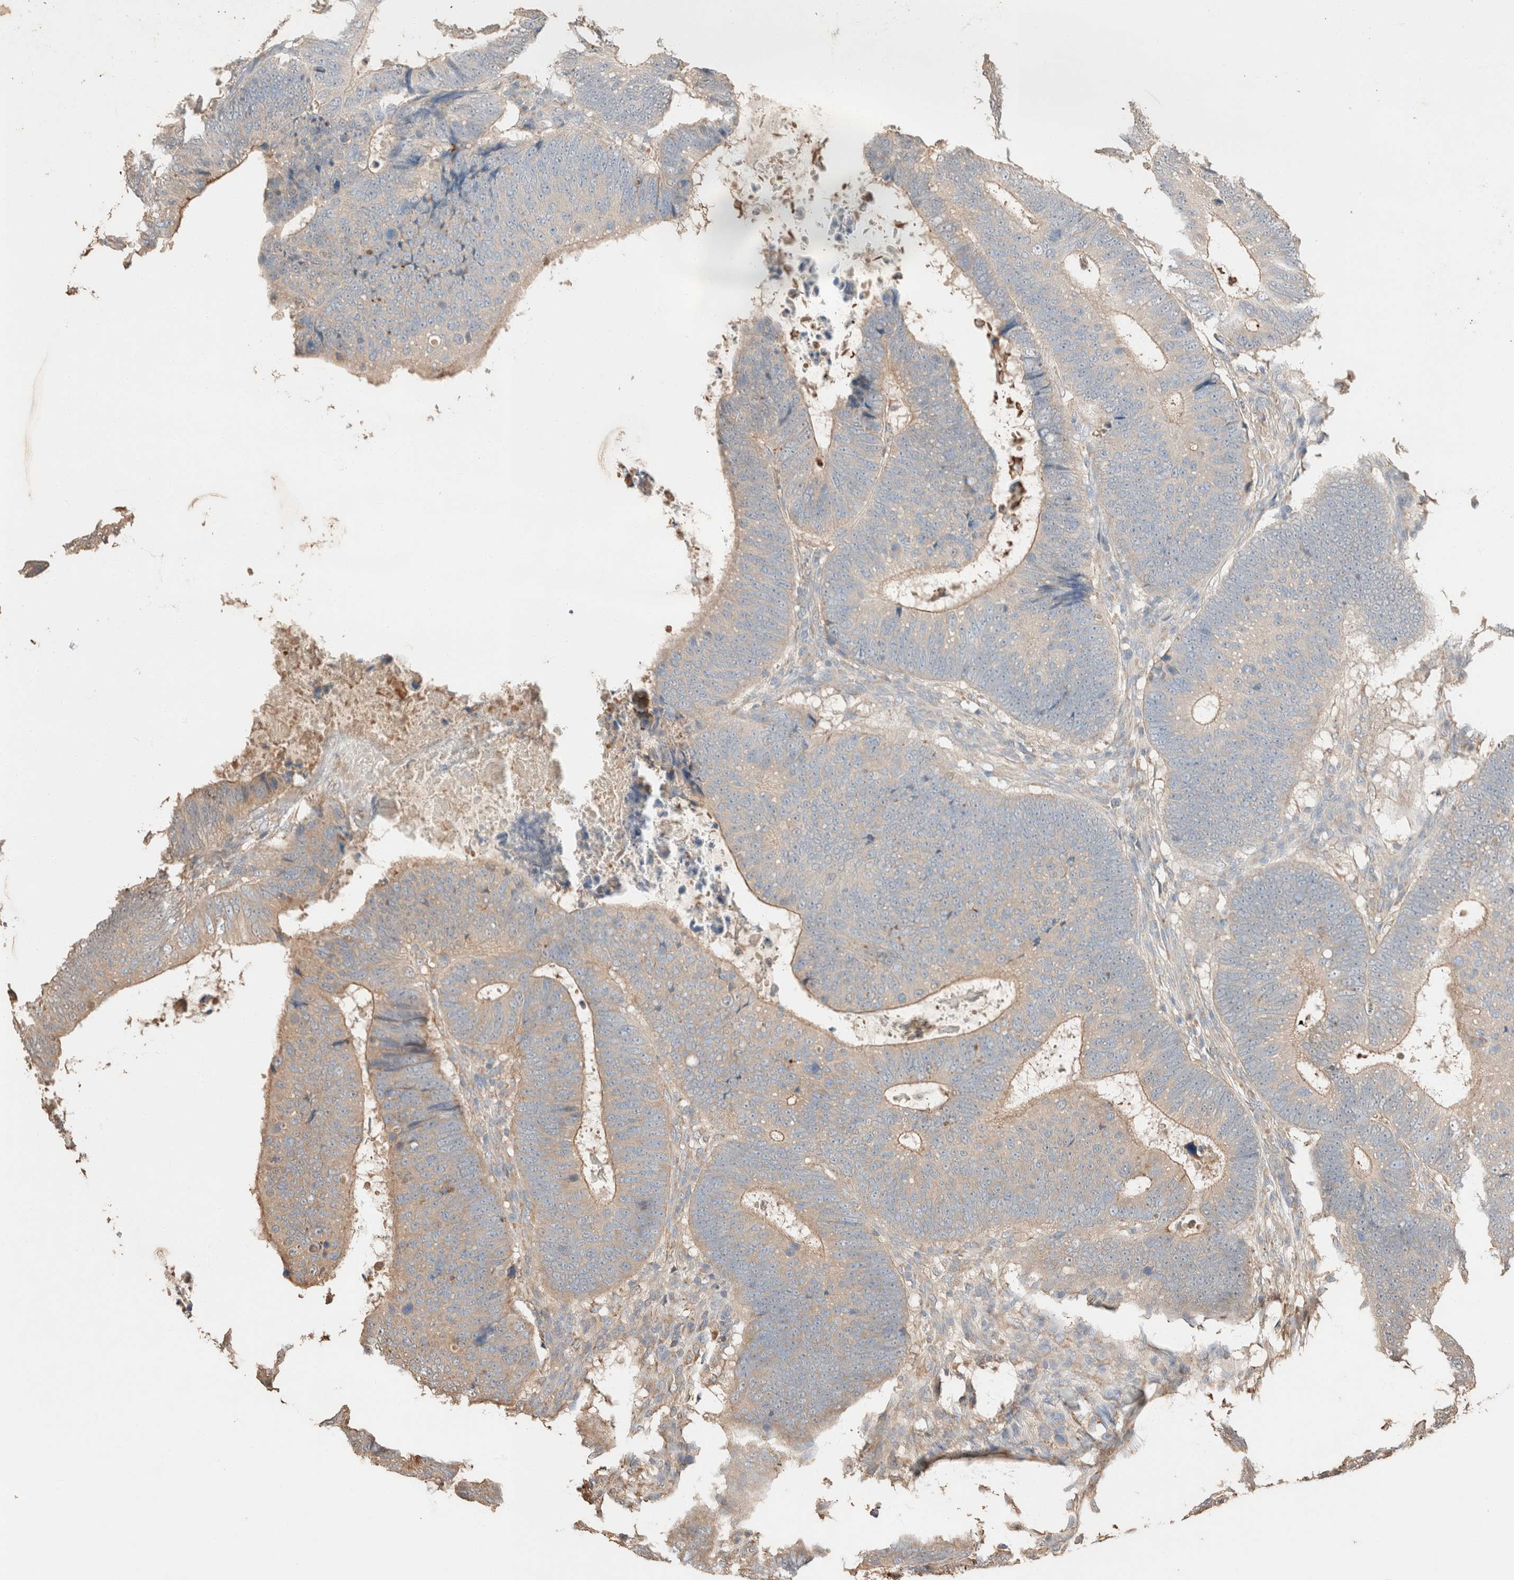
{"staining": {"intensity": "weak", "quantity": ">75%", "location": "cytoplasmic/membranous"}, "tissue": "colorectal cancer", "cell_type": "Tumor cells", "image_type": "cancer", "snomed": [{"axis": "morphology", "description": "Adenocarcinoma, NOS"}, {"axis": "topography", "description": "Colon"}], "caption": "Immunohistochemical staining of adenocarcinoma (colorectal) reveals low levels of weak cytoplasmic/membranous positivity in approximately >75% of tumor cells. (brown staining indicates protein expression, while blue staining denotes nuclei).", "gene": "TUBD1", "patient": {"sex": "male", "age": 56}}